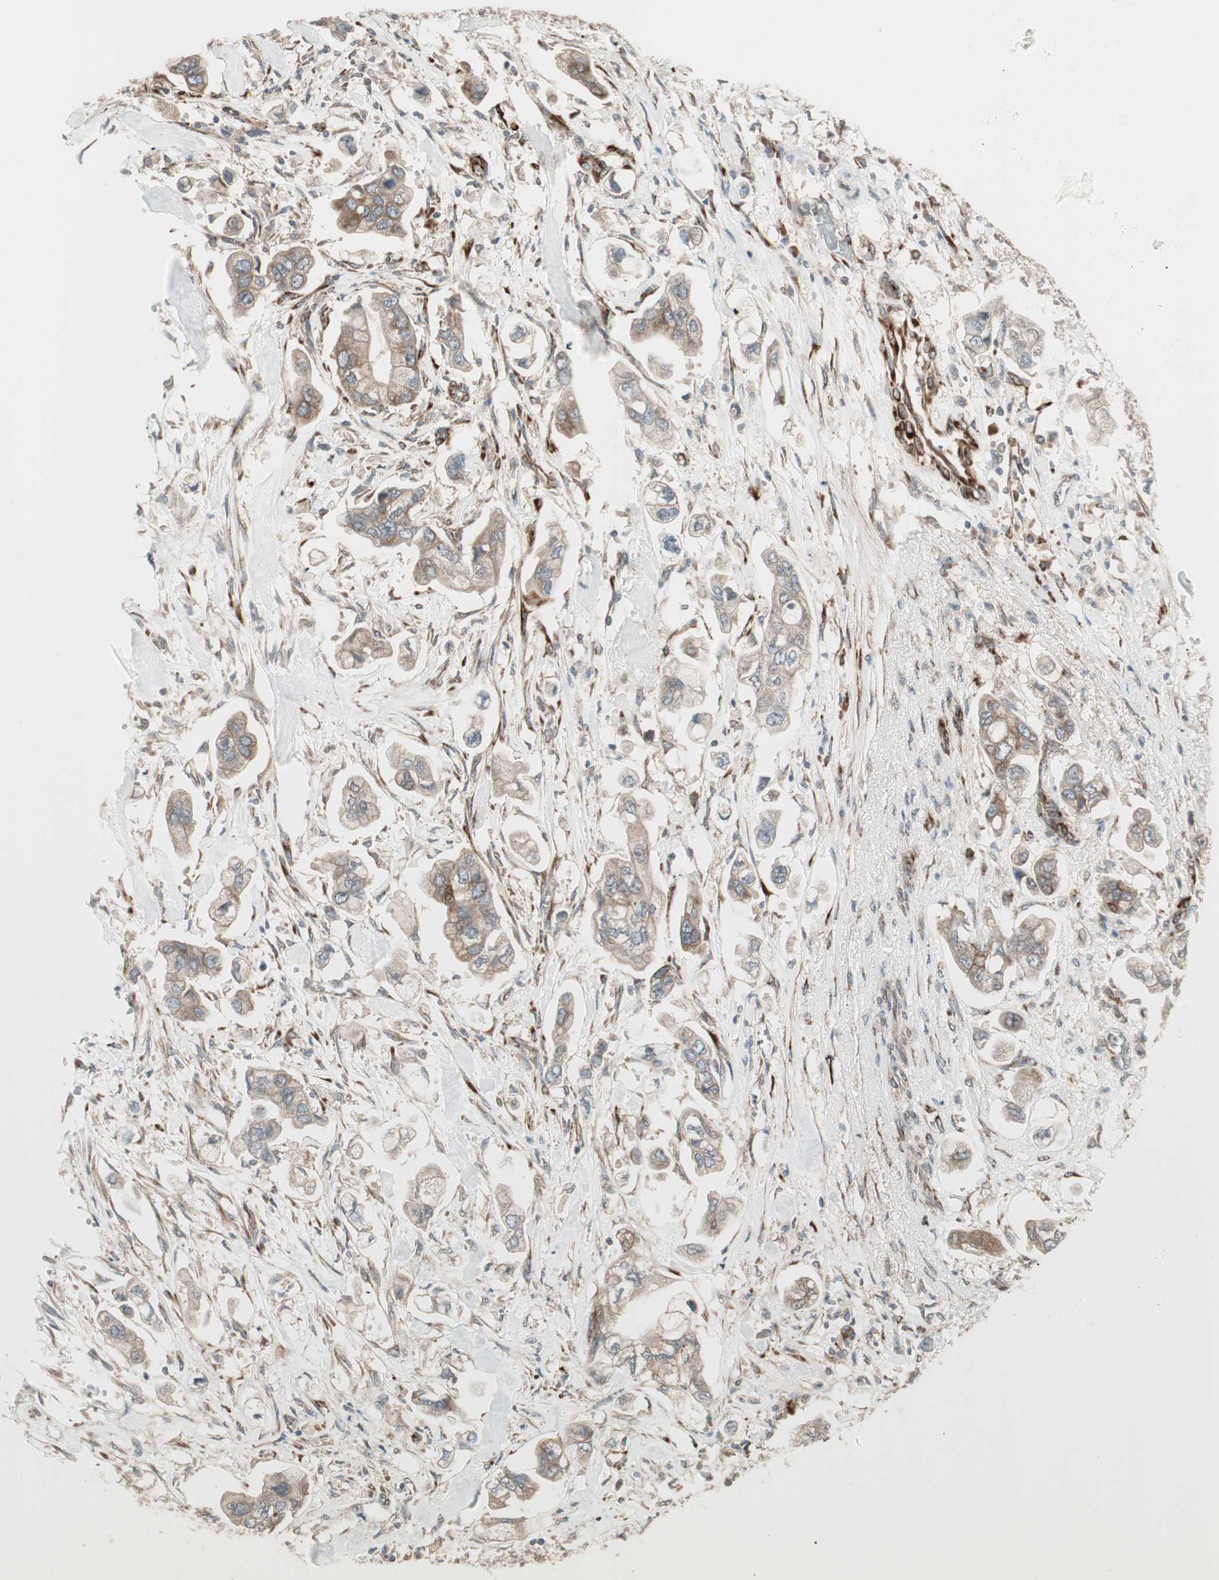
{"staining": {"intensity": "moderate", "quantity": "25%-75%", "location": "cytoplasmic/membranous"}, "tissue": "stomach cancer", "cell_type": "Tumor cells", "image_type": "cancer", "snomed": [{"axis": "morphology", "description": "Adenocarcinoma, NOS"}, {"axis": "topography", "description": "Stomach"}], "caption": "Immunohistochemistry (IHC) photomicrograph of stomach cancer (adenocarcinoma) stained for a protein (brown), which displays medium levels of moderate cytoplasmic/membranous staining in about 25%-75% of tumor cells.", "gene": "PPP2R5E", "patient": {"sex": "male", "age": 62}}